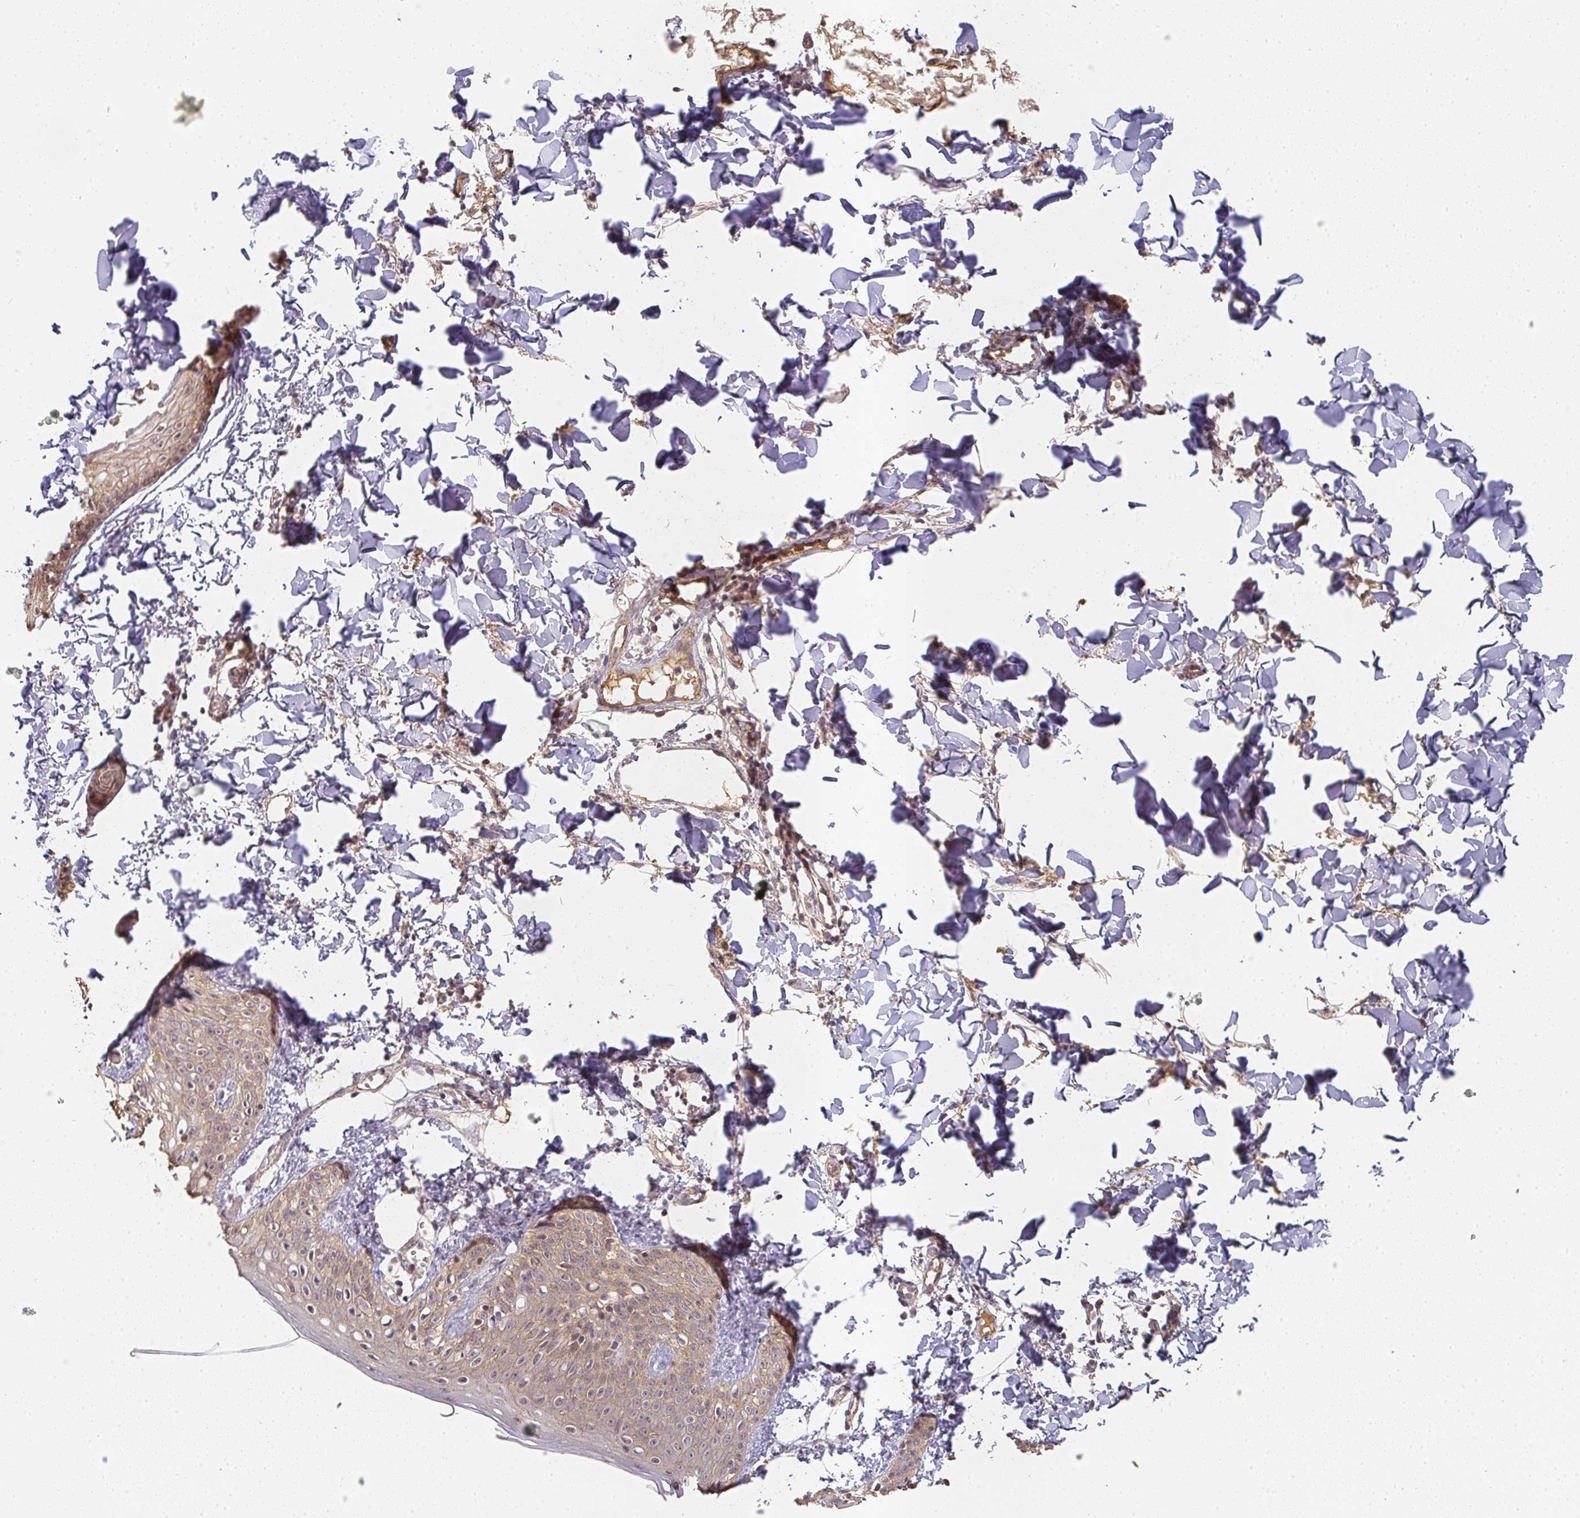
{"staining": {"intensity": "weak", "quantity": "25%-75%", "location": "cytoplasmic/membranous"}, "tissue": "skin", "cell_type": "Fibroblasts", "image_type": "normal", "snomed": [{"axis": "morphology", "description": "Normal tissue, NOS"}, {"axis": "topography", "description": "Skin"}], "caption": "IHC micrograph of unremarkable skin: skin stained using immunohistochemistry shows low levels of weak protein expression localized specifically in the cytoplasmic/membranous of fibroblasts, appearing as a cytoplasmic/membranous brown color.", "gene": "SLC35B3", "patient": {"sex": "male", "age": 16}}